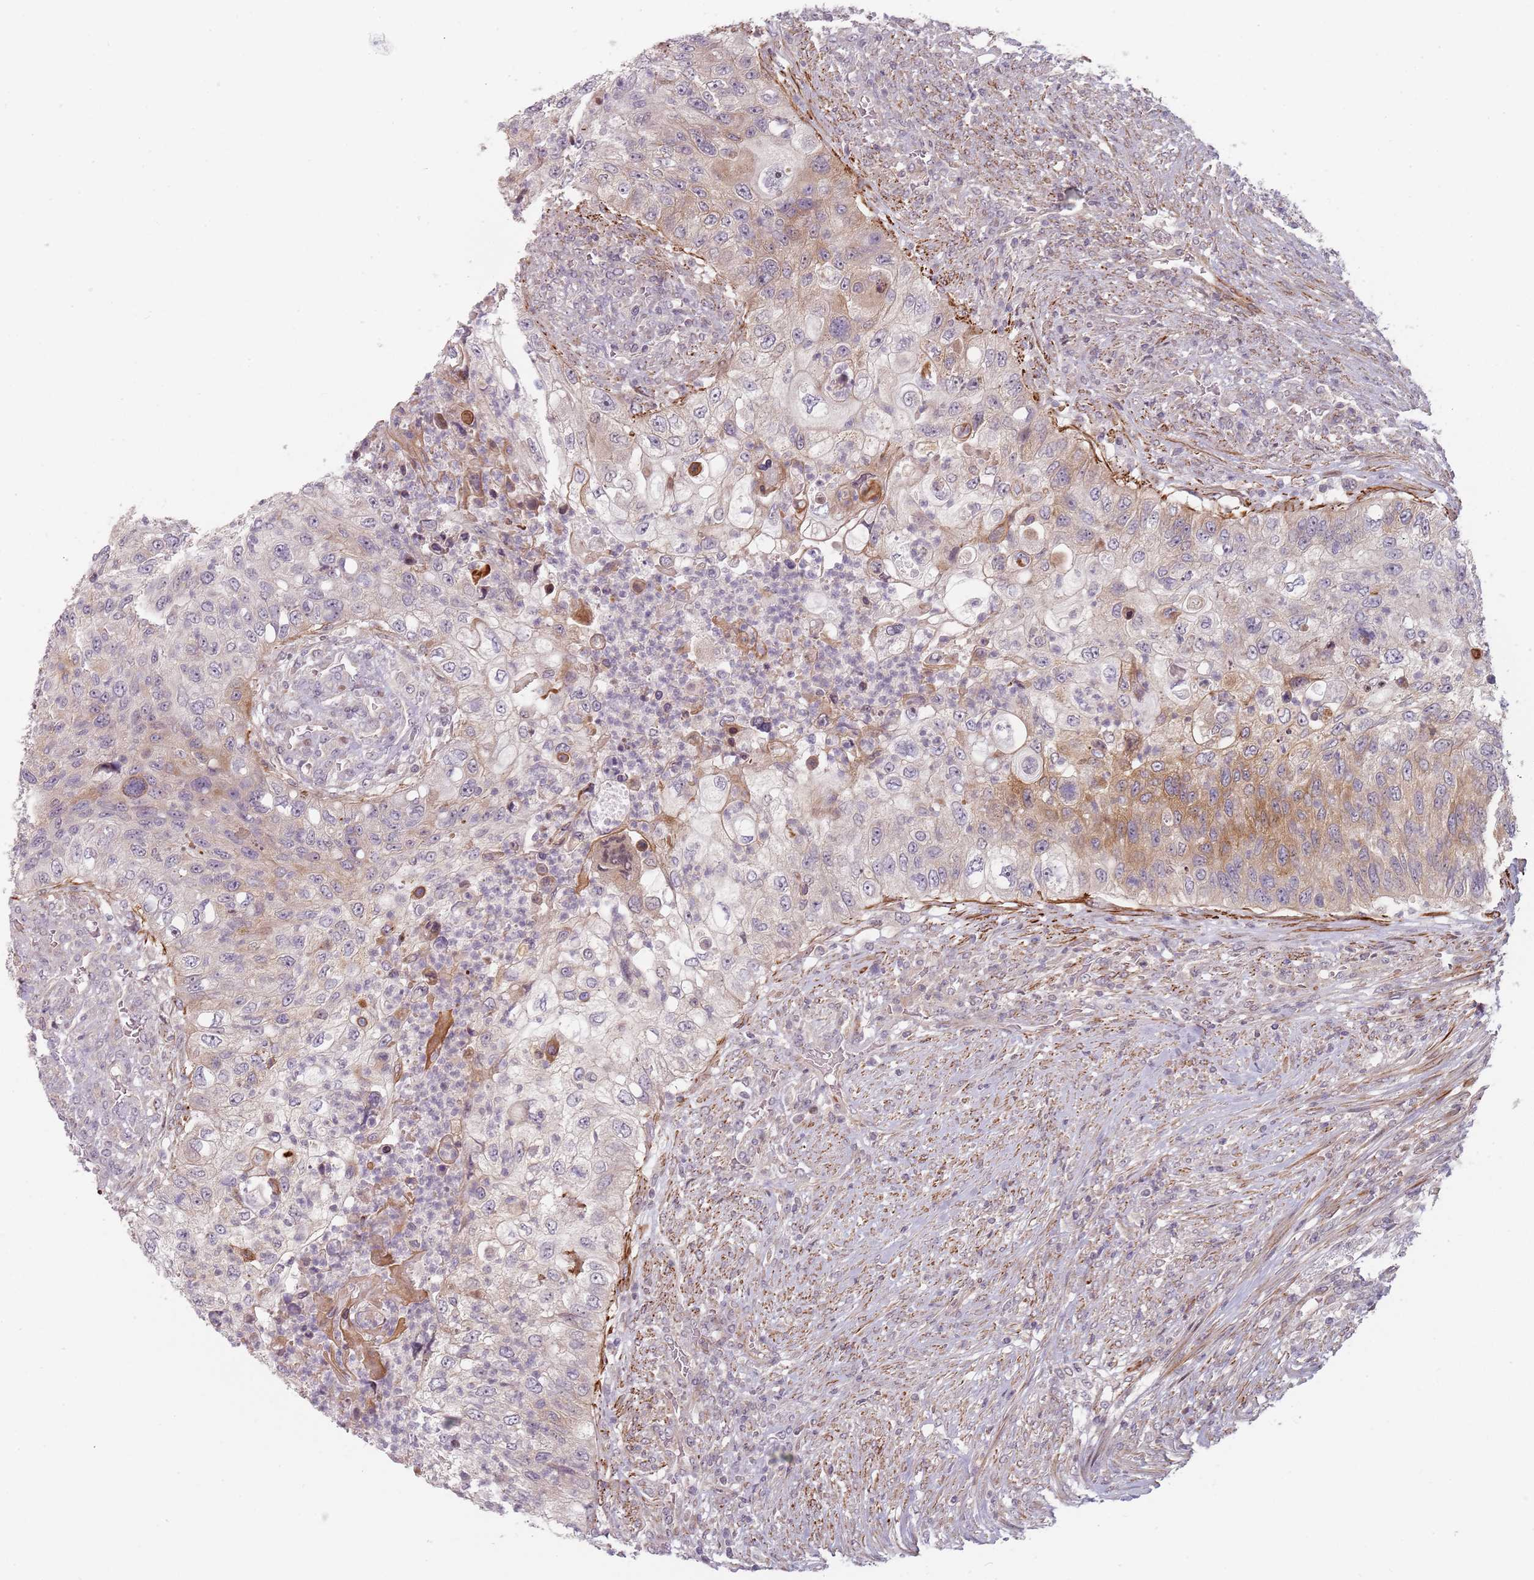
{"staining": {"intensity": "moderate", "quantity": "<25%", "location": "cytoplasmic/membranous"}, "tissue": "urothelial cancer", "cell_type": "Tumor cells", "image_type": "cancer", "snomed": [{"axis": "morphology", "description": "Urothelial carcinoma, High grade"}, {"axis": "topography", "description": "Urinary bladder"}], "caption": "Immunohistochemical staining of urothelial carcinoma (high-grade) exhibits low levels of moderate cytoplasmic/membranous protein staining in about <25% of tumor cells. The staining is performed using DAB (3,3'-diaminobenzidine) brown chromogen to label protein expression. The nuclei are counter-stained blue using hematoxylin.", "gene": "RPS6KA2", "patient": {"sex": "female", "age": 60}}